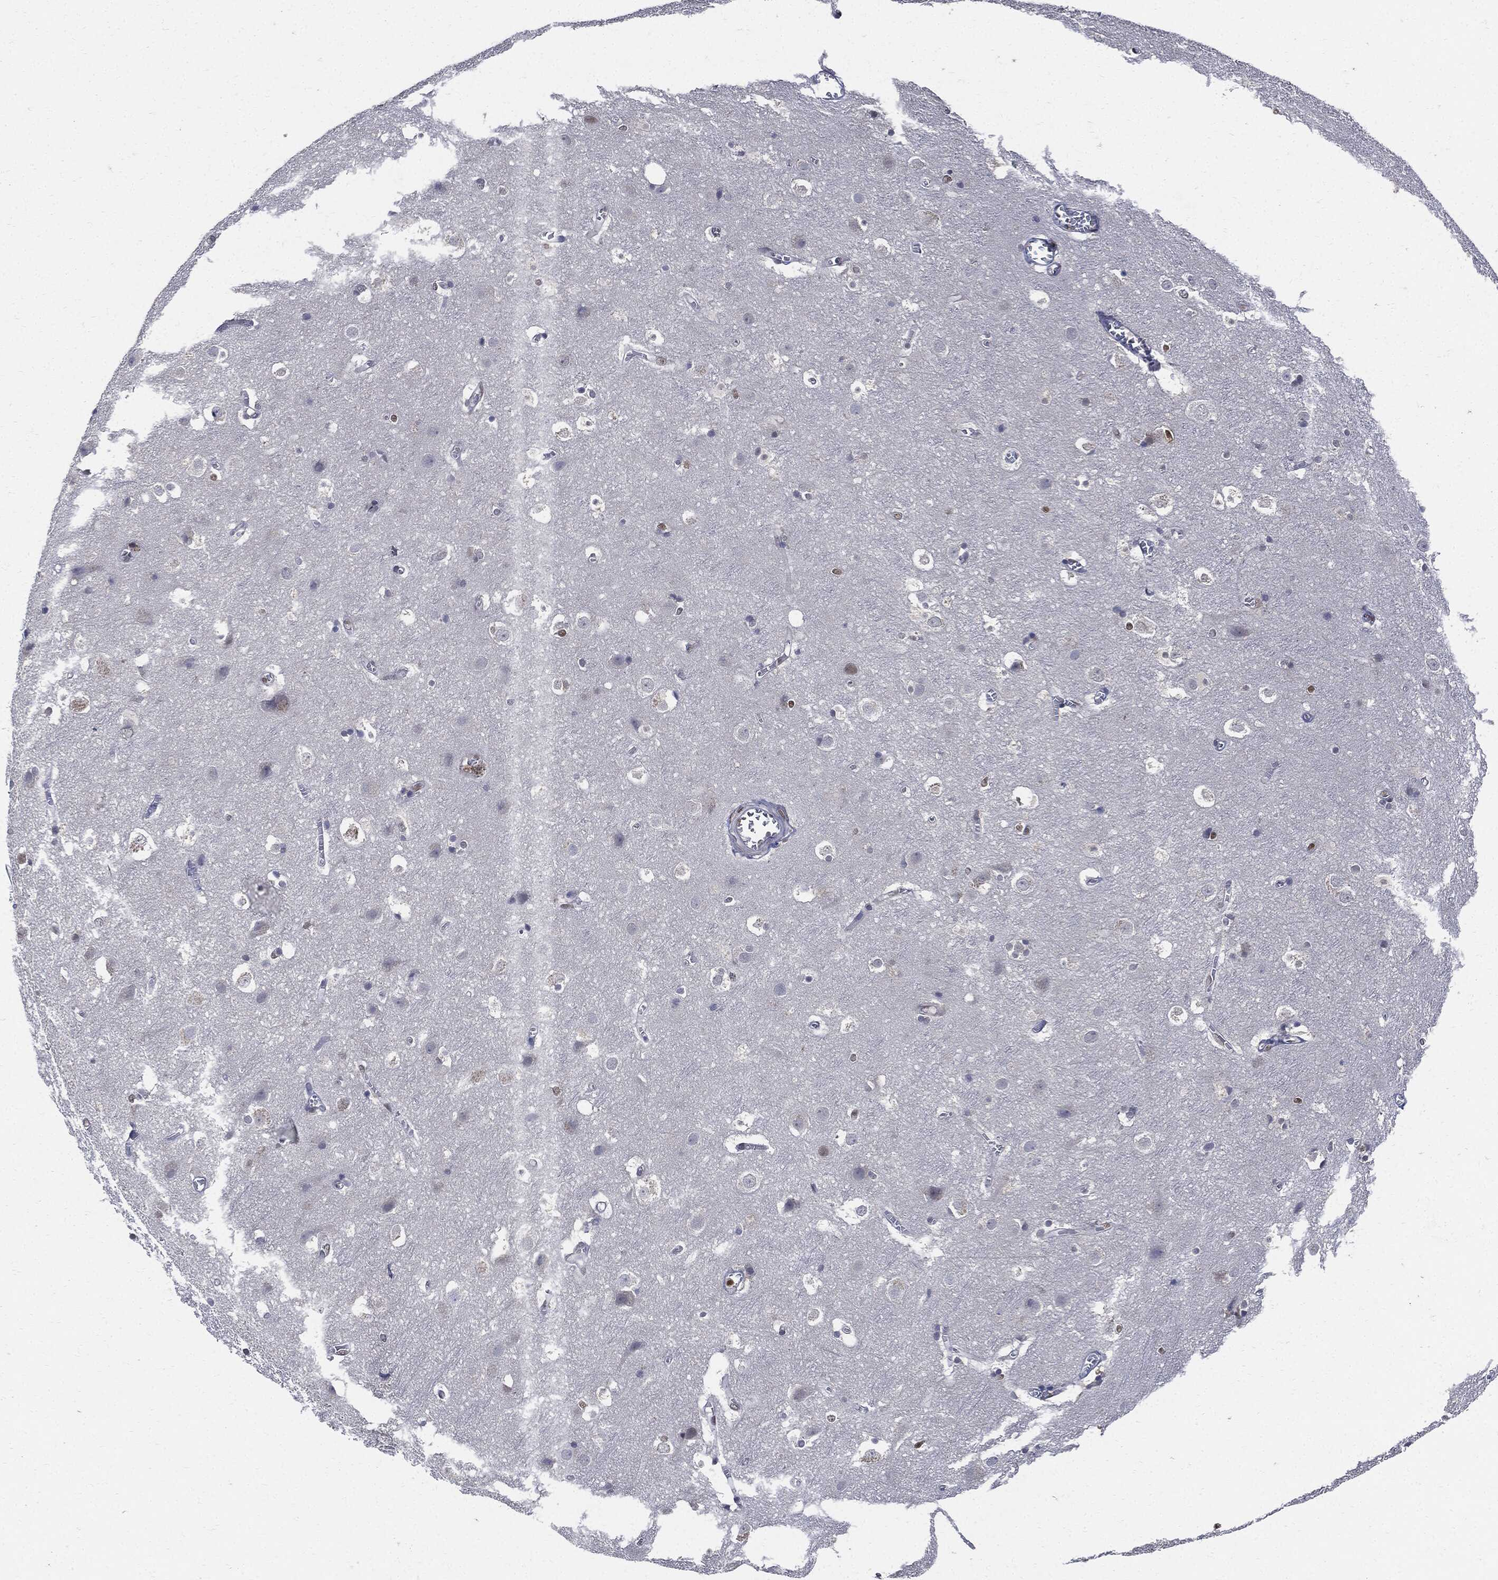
{"staining": {"intensity": "negative", "quantity": "none", "location": "none"}, "tissue": "cerebral cortex", "cell_type": "Endothelial cells", "image_type": "normal", "snomed": [{"axis": "morphology", "description": "Normal tissue, NOS"}, {"axis": "topography", "description": "Cerebral cortex"}], "caption": "An image of cerebral cortex stained for a protein shows no brown staining in endothelial cells.", "gene": "PCNA", "patient": {"sex": "male", "age": 59}}